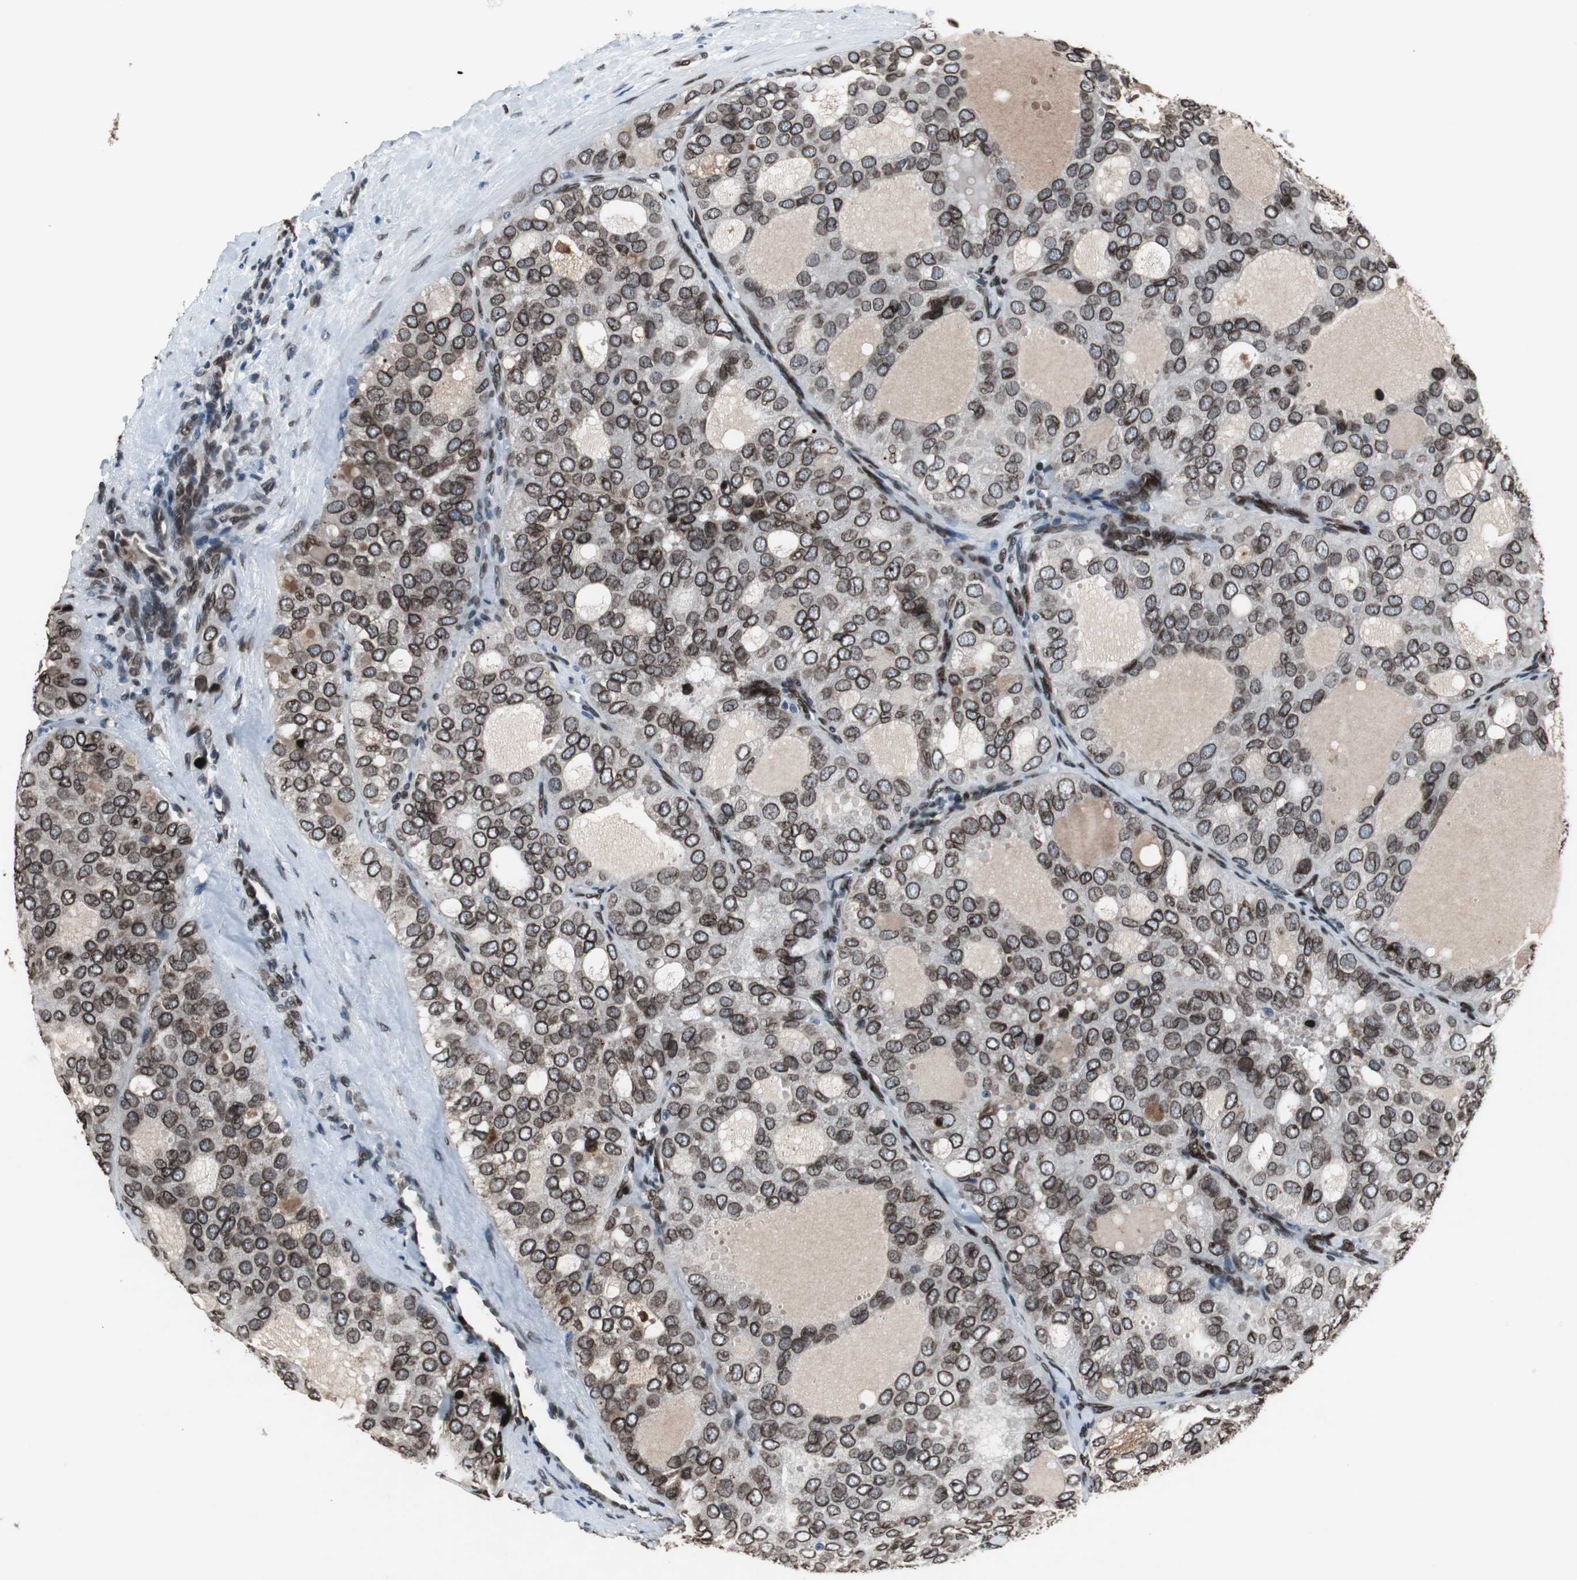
{"staining": {"intensity": "strong", "quantity": ">75%", "location": "cytoplasmic/membranous,nuclear"}, "tissue": "thyroid cancer", "cell_type": "Tumor cells", "image_type": "cancer", "snomed": [{"axis": "morphology", "description": "Follicular adenoma carcinoma, NOS"}, {"axis": "topography", "description": "Thyroid gland"}], "caption": "Thyroid cancer stained with a brown dye shows strong cytoplasmic/membranous and nuclear positive positivity in approximately >75% of tumor cells.", "gene": "LMNA", "patient": {"sex": "male", "age": 75}}